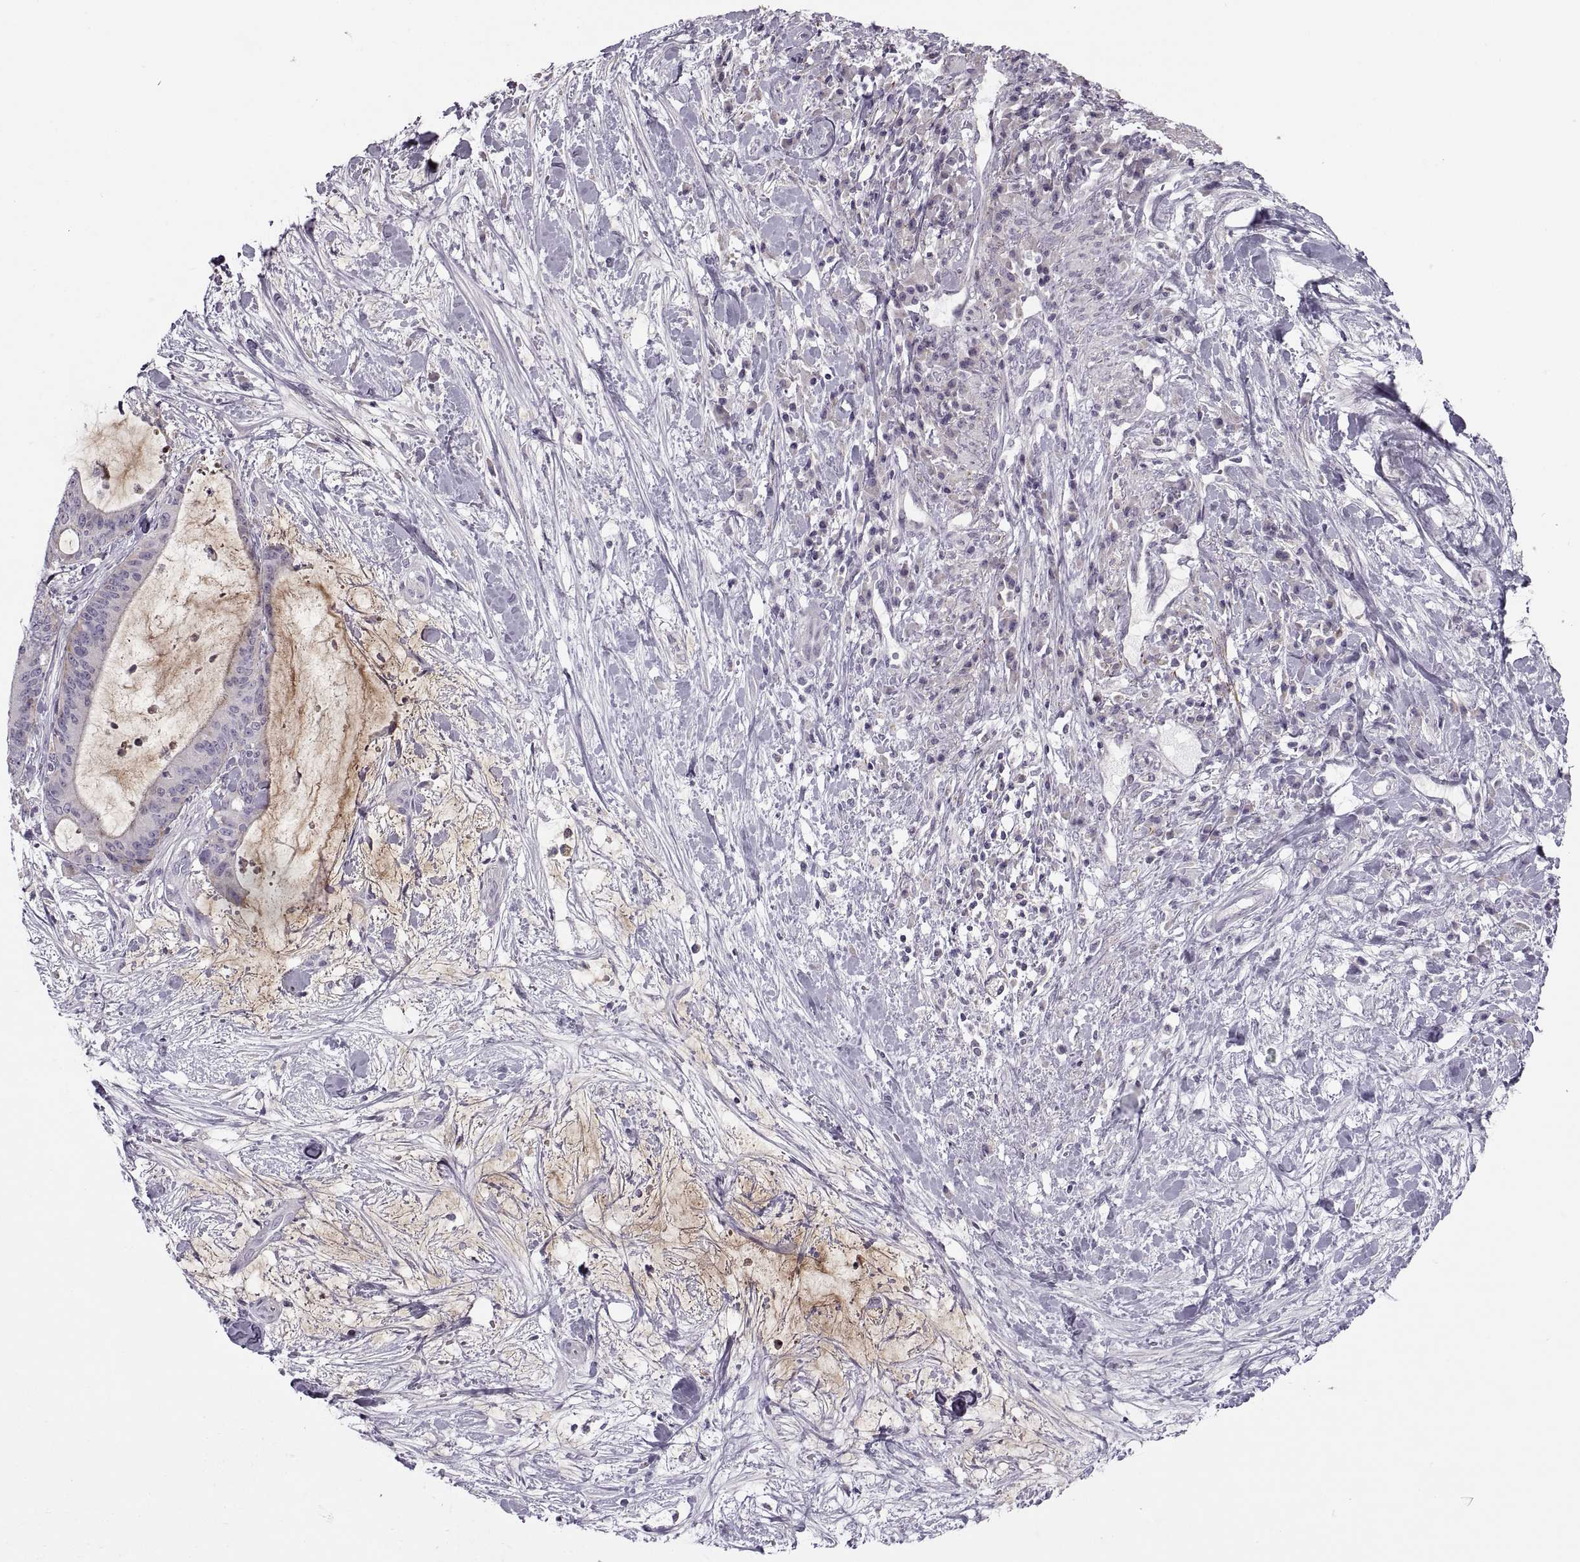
{"staining": {"intensity": "negative", "quantity": "none", "location": "none"}, "tissue": "liver cancer", "cell_type": "Tumor cells", "image_type": "cancer", "snomed": [{"axis": "morphology", "description": "Cholangiocarcinoma"}, {"axis": "topography", "description": "Liver"}], "caption": "Micrograph shows no protein positivity in tumor cells of liver cancer tissue.", "gene": "PIERCE1", "patient": {"sex": "female", "age": 73}}